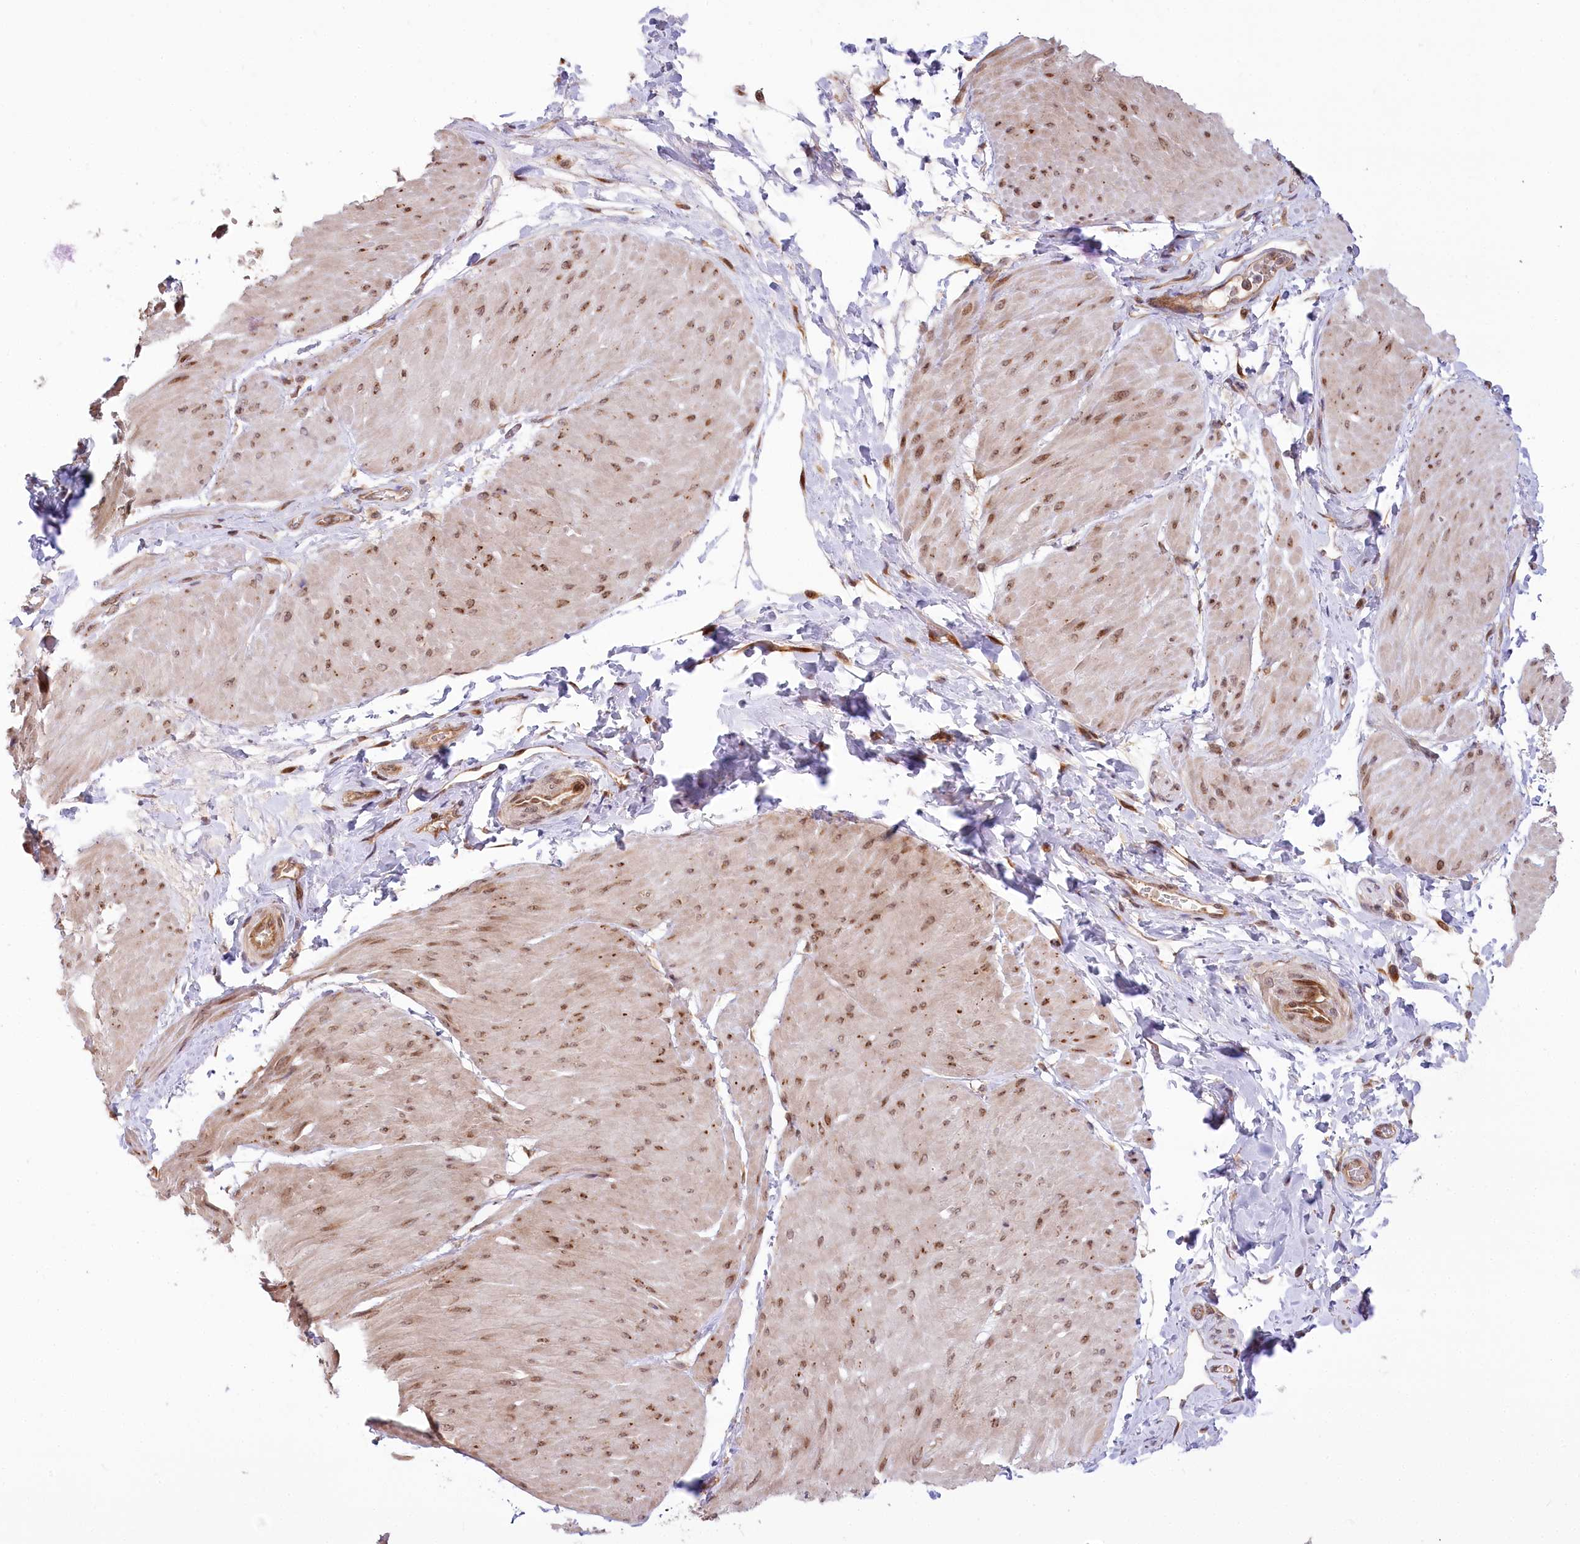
{"staining": {"intensity": "moderate", "quantity": ">75%", "location": "cytoplasmic/membranous,nuclear"}, "tissue": "smooth muscle", "cell_type": "Smooth muscle cells", "image_type": "normal", "snomed": [{"axis": "morphology", "description": "Urothelial carcinoma, High grade"}, {"axis": "topography", "description": "Urinary bladder"}], "caption": "Immunohistochemical staining of benign human smooth muscle exhibits moderate cytoplasmic/membranous,nuclear protein expression in approximately >75% of smooth muscle cells. (DAB = brown stain, brightfield microscopy at high magnification).", "gene": "CEP70", "patient": {"sex": "male", "age": 46}}